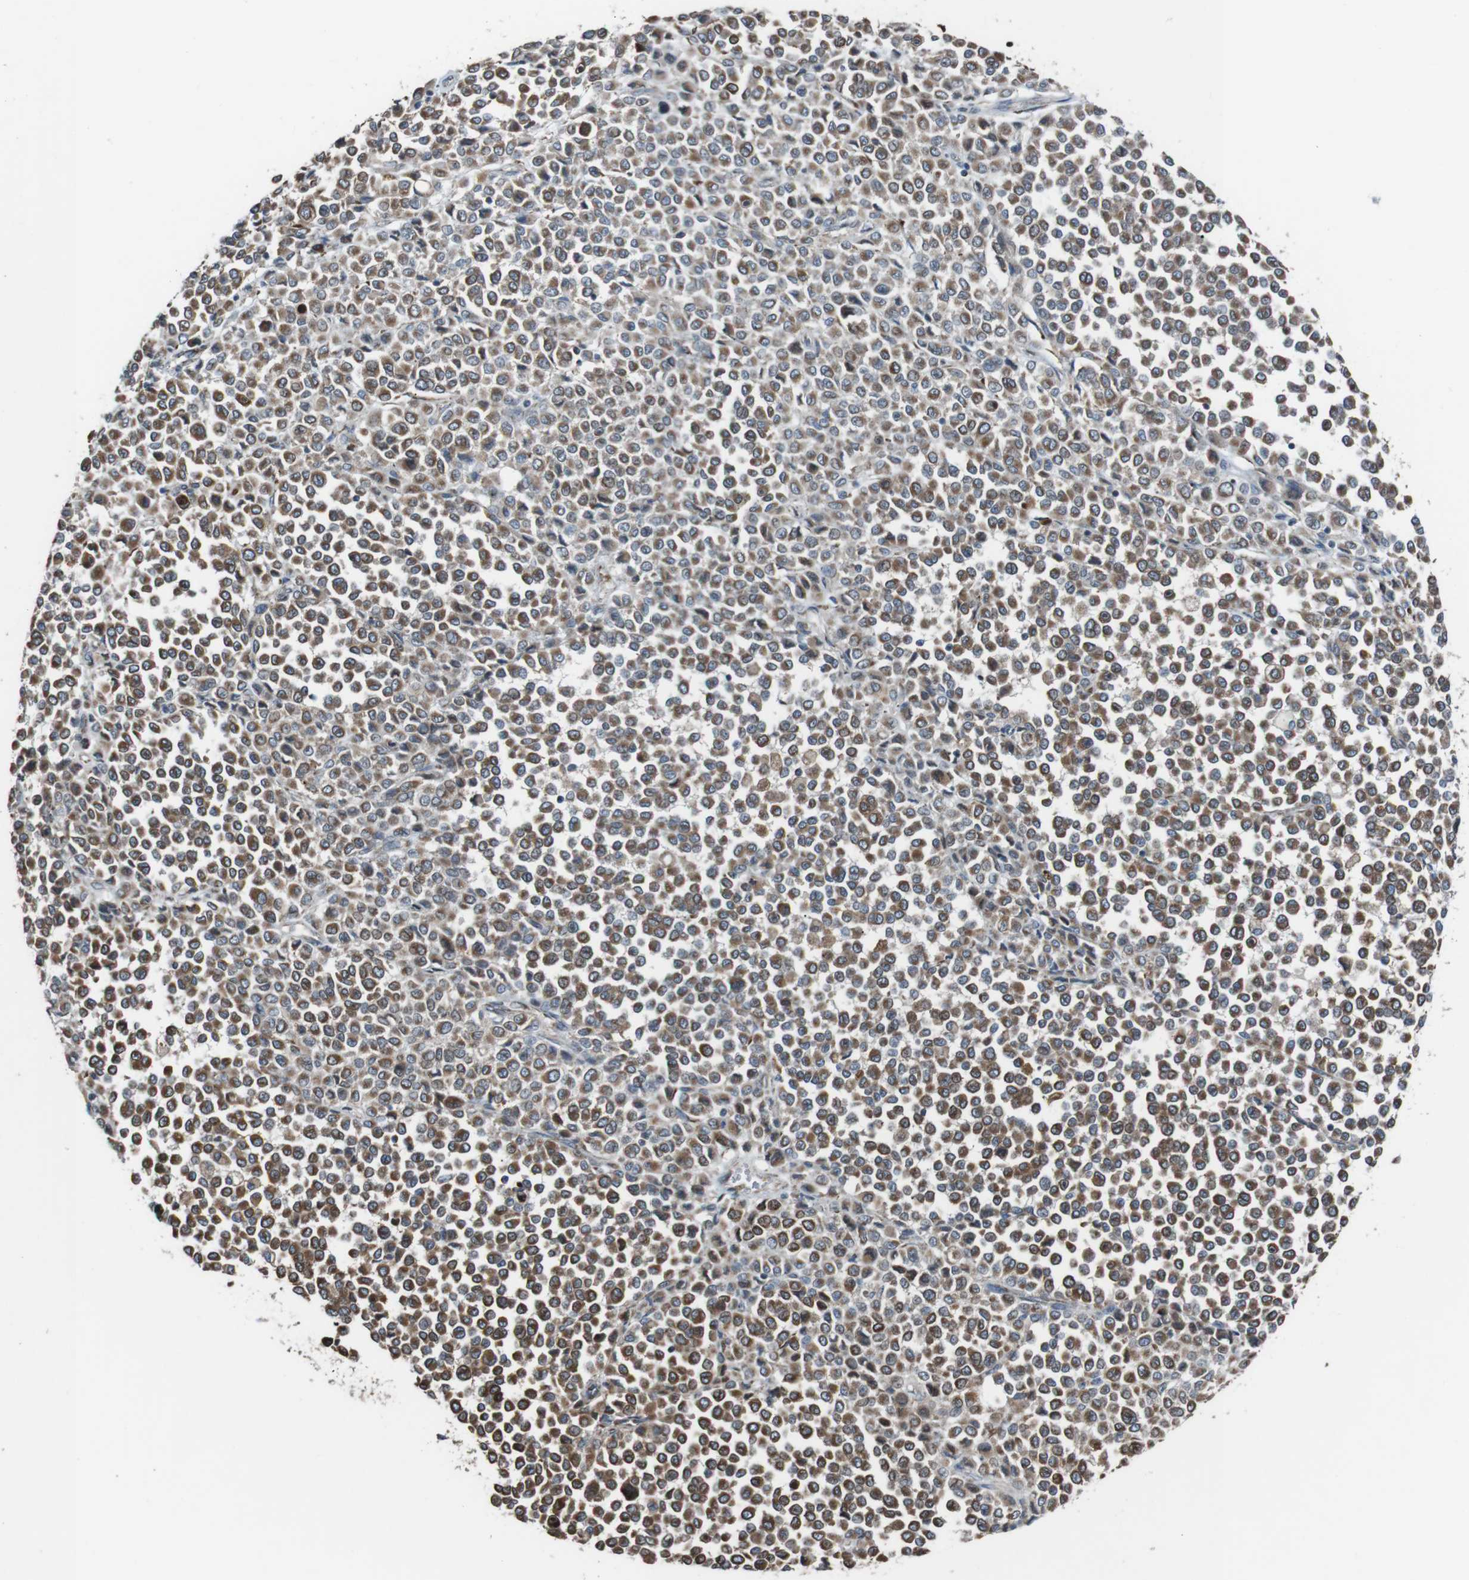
{"staining": {"intensity": "moderate", "quantity": ">75%", "location": "cytoplasmic/membranous"}, "tissue": "melanoma", "cell_type": "Tumor cells", "image_type": "cancer", "snomed": [{"axis": "morphology", "description": "Malignant melanoma, Metastatic site"}, {"axis": "topography", "description": "Pancreas"}], "caption": "Malignant melanoma (metastatic site) tissue displays moderate cytoplasmic/membranous staining in about >75% of tumor cells", "gene": "CISD2", "patient": {"sex": "female", "age": 30}}